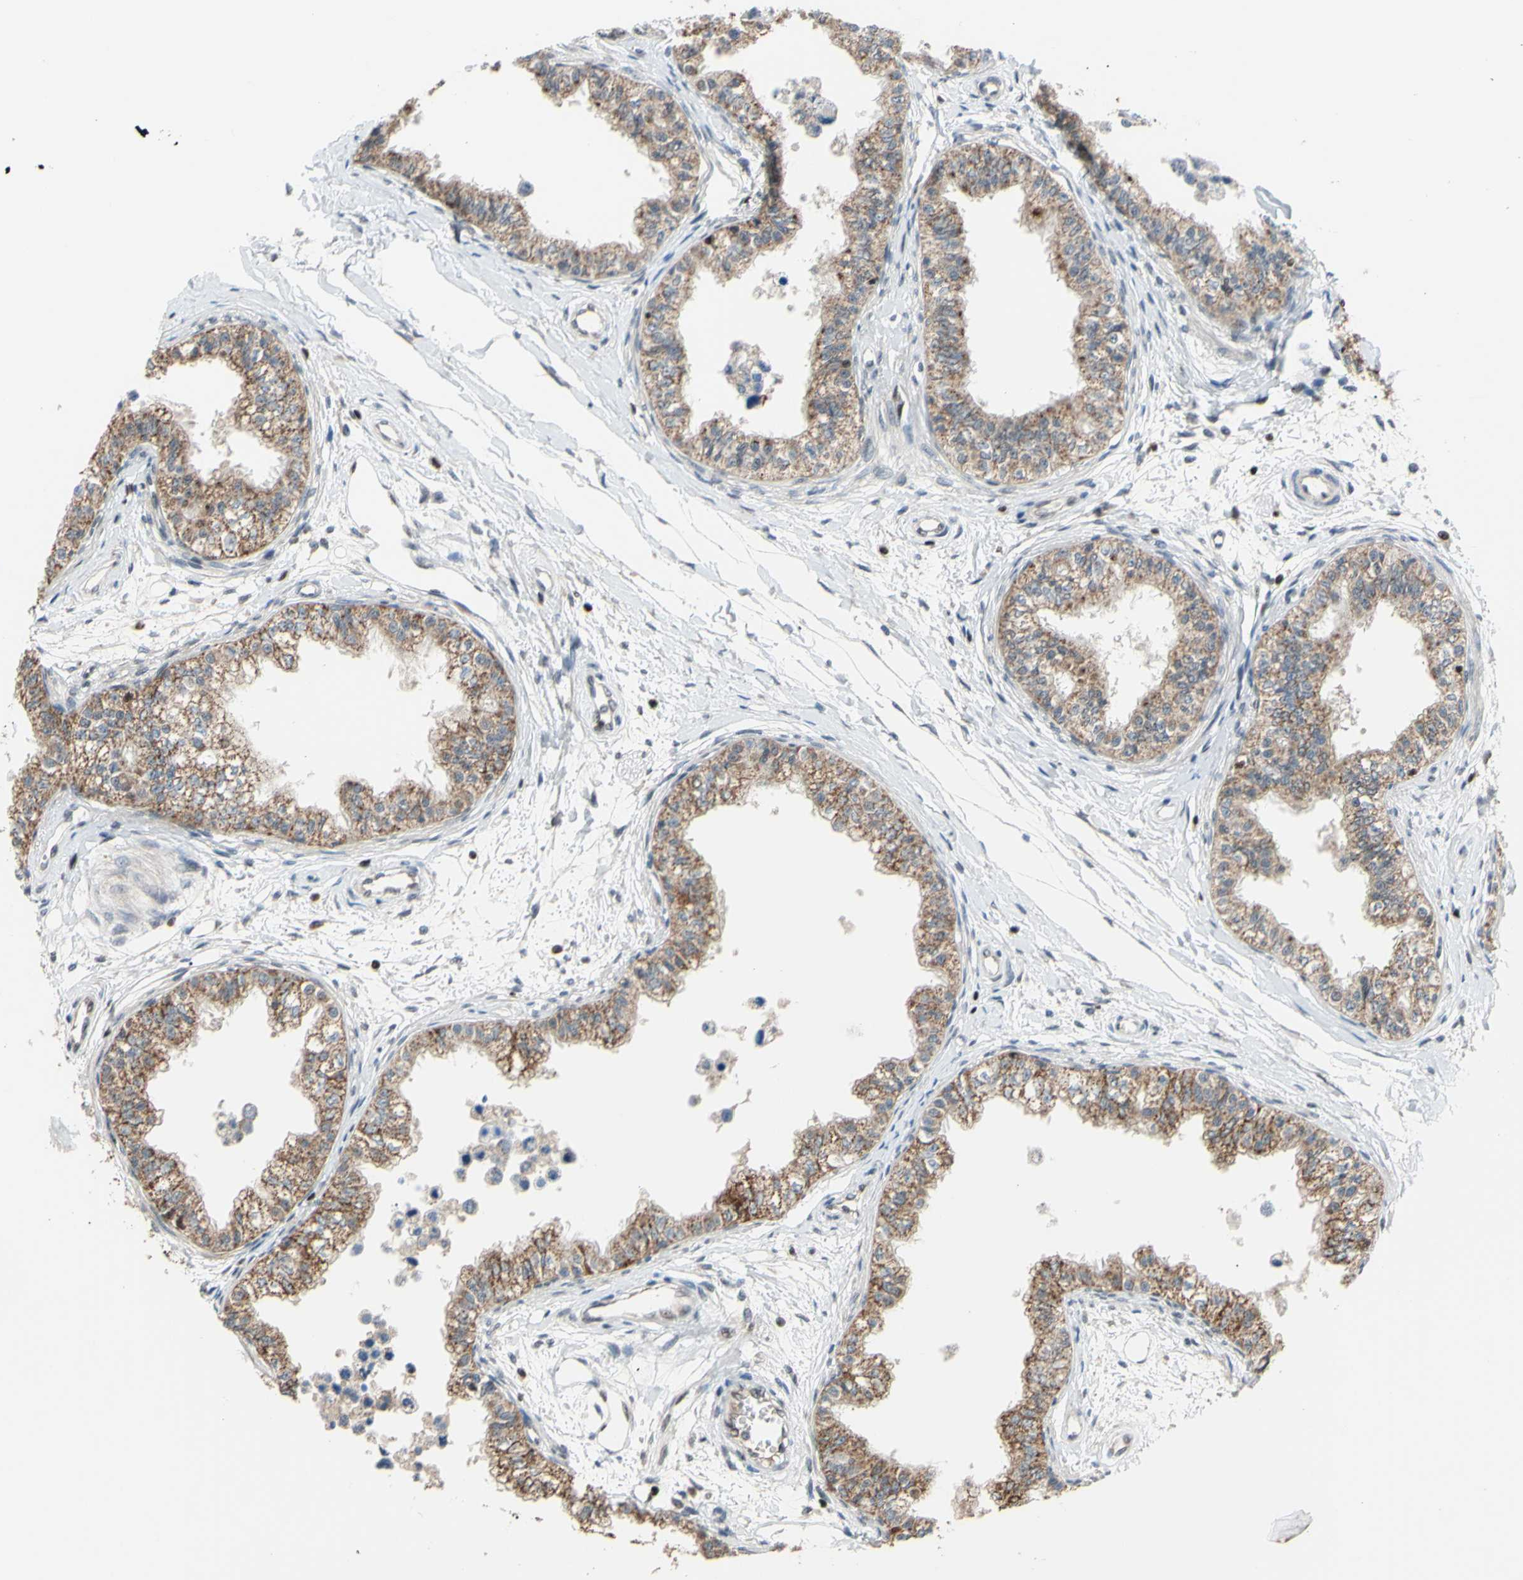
{"staining": {"intensity": "moderate", "quantity": ">75%", "location": "cytoplasmic/membranous"}, "tissue": "epididymis", "cell_type": "Glandular cells", "image_type": "normal", "snomed": [{"axis": "morphology", "description": "Normal tissue, NOS"}, {"axis": "morphology", "description": "Adenocarcinoma, metastatic, NOS"}, {"axis": "topography", "description": "Testis"}, {"axis": "topography", "description": "Epididymis"}], "caption": "Immunohistochemistry (IHC) image of normal epididymis: human epididymis stained using immunohistochemistry (IHC) exhibits medium levels of moderate protein expression localized specifically in the cytoplasmic/membranous of glandular cells, appearing as a cytoplasmic/membranous brown color.", "gene": "SP4", "patient": {"sex": "male", "age": 26}}